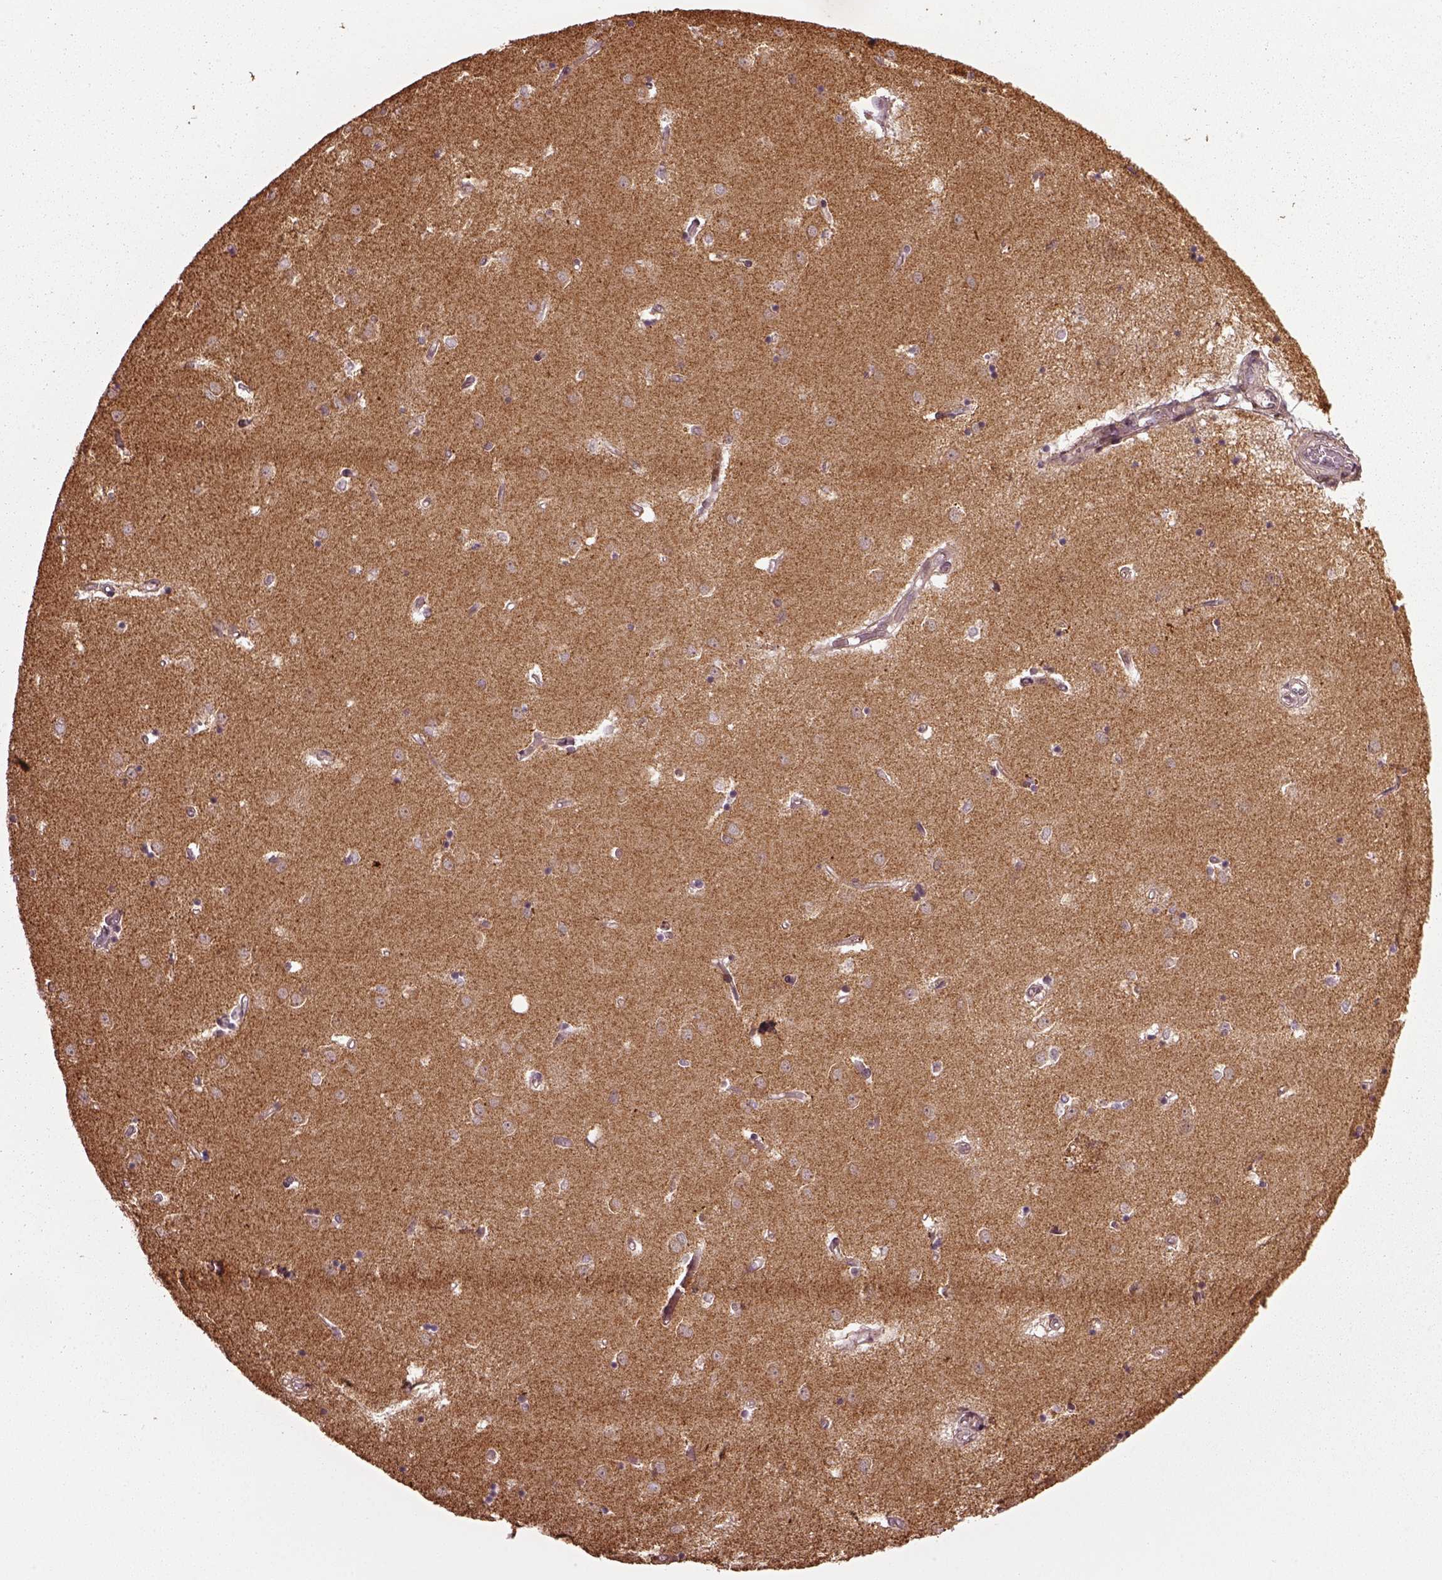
{"staining": {"intensity": "moderate", "quantity": "25%-75%", "location": "cytoplasmic/membranous"}, "tissue": "caudate", "cell_type": "Glial cells", "image_type": "normal", "snomed": [{"axis": "morphology", "description": "Normal tissue, NOS"}, {"axis": "topography", "description": "Lateral ventricle wall"}], "caption": "Immunohistochemistry (IHC) micrograph of normal caudate: human caudate stained using immunohistochemistry (IHC) shows medium levels of moderate protein expression localized specifically in the cytoplasmic/membranous of glial cells, appearing as a cytoplasmic/membranous brown color.", "gene": "SEL1L3", "patient": {"sex": "male", "age": 54}}